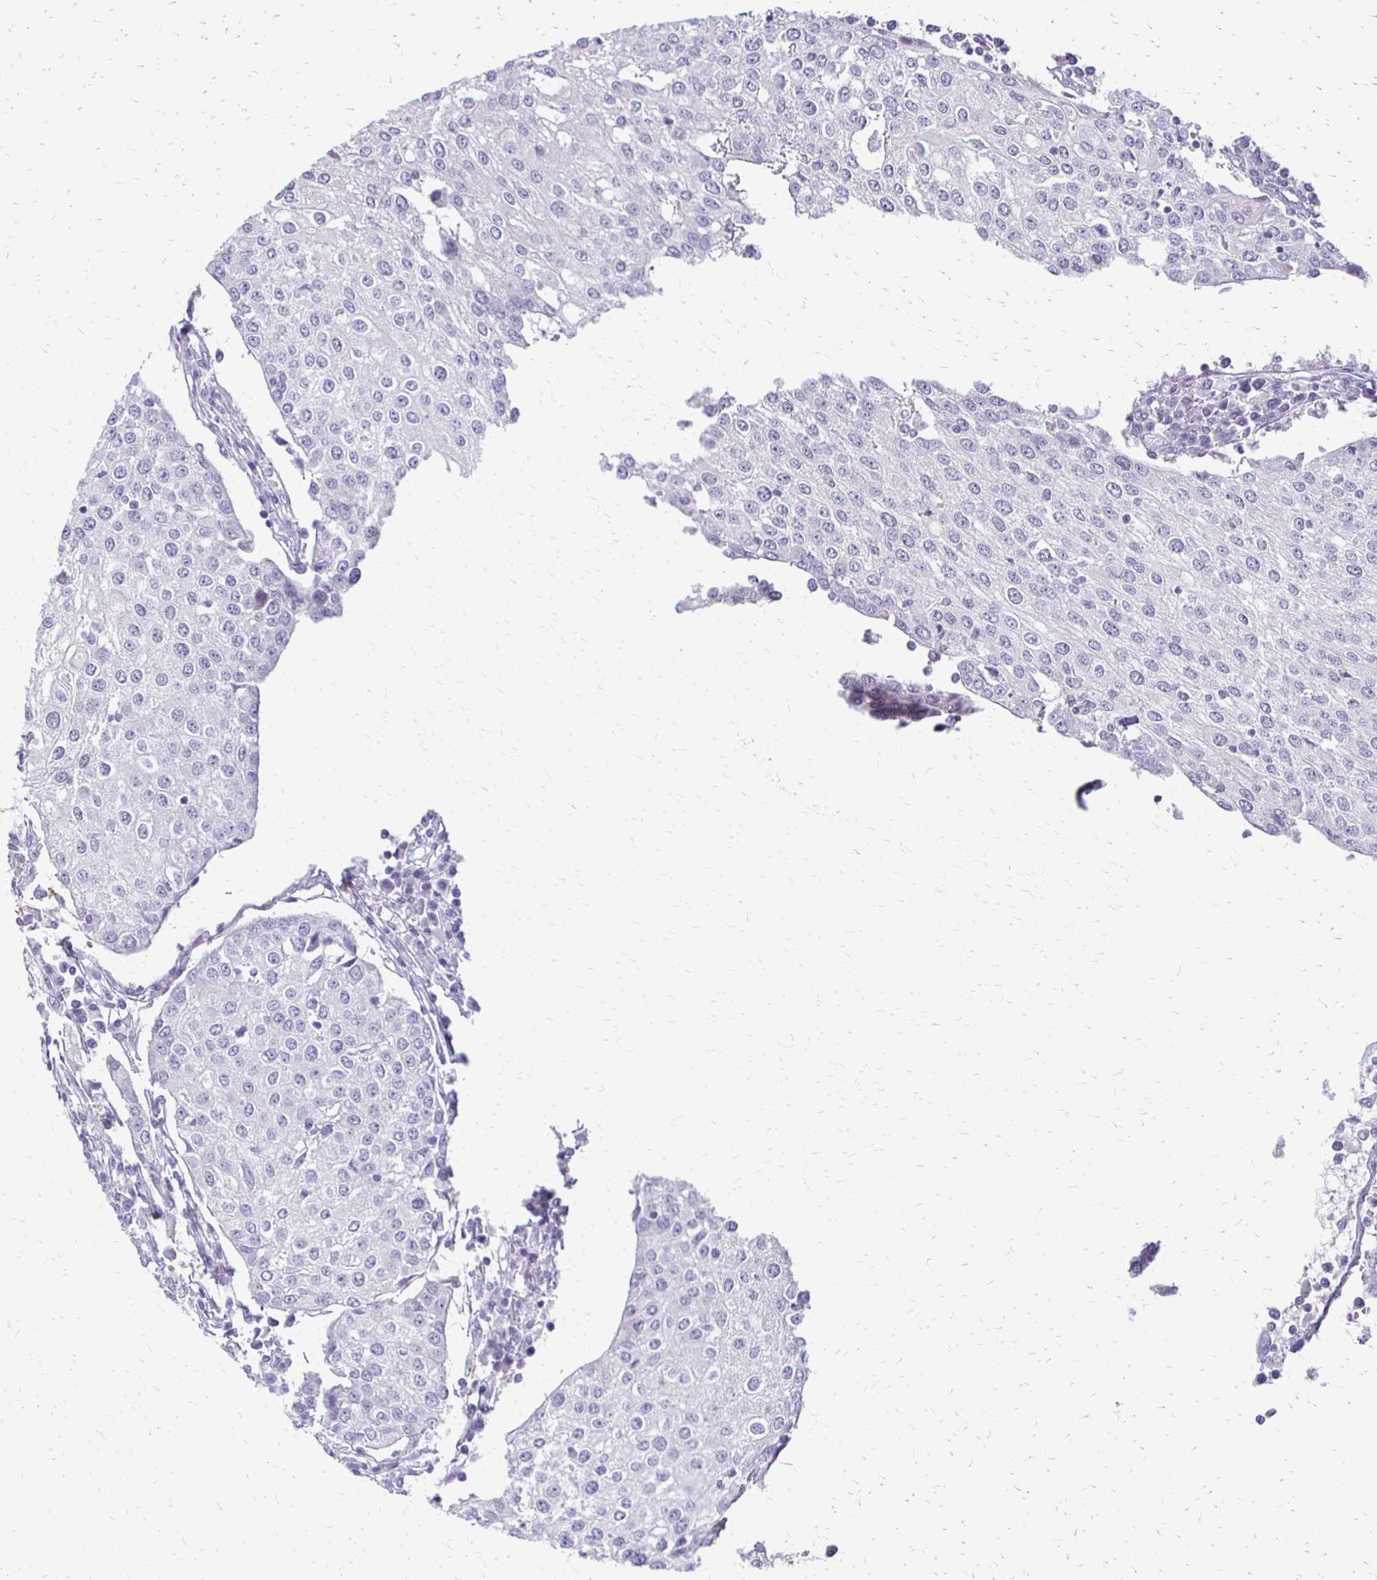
{"staining": {"intensity": "negative", "quantity": "none", "location": "none"}, "tissue": "urothelial cancer", "cell_type": "Tumor cells", "image_type": "cancer", "snomed": [{"axis": "morphology", "description": "Urothelial carcinoma, High grade"}, {"axis": "topography", "description": "Urinary bladder"}], "caption": "DAB immunohistochemical staining of high-grade urothelial carcinoma demonstrates no significant expression in tumor cells.", "gene": "ACP5", "patient": {"sex": "female", "age": 85}}